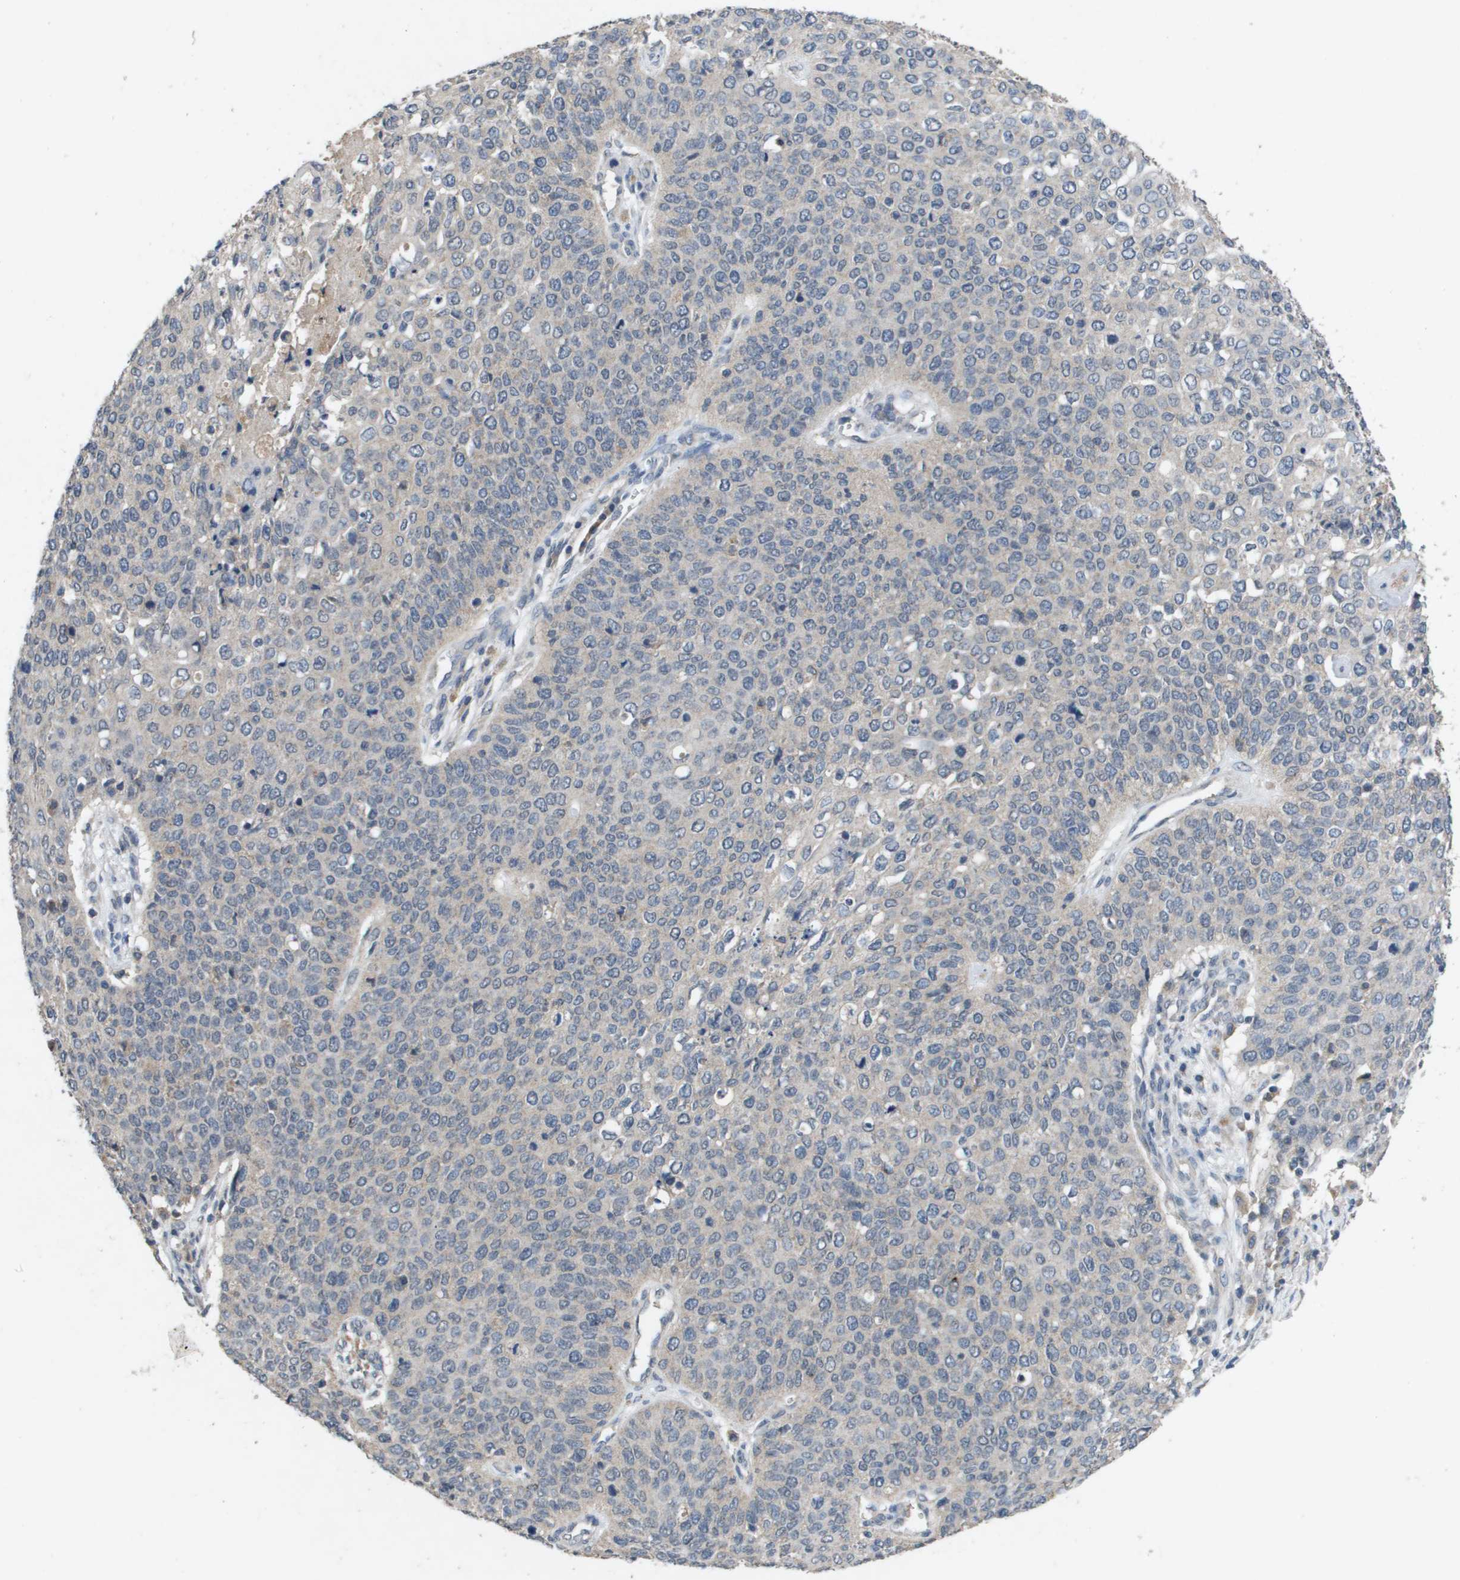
{"staining": {"intensity": "negative", "quantity": "none", "location": "none"}, "tissue": "cervical cancer", "cell_type": "Tumor cells", "image_type": "cancer", "snomed": [{"axis": "morphology", "description": "Squamous cell carcinoma, NOS"}, {"axis": "topography", "description": "Cervix"}], "caption": "Cervical cancer stained for a protein using IHC exhibits no staining tumor cells.", "gene": "PROC", "patient": {"sex": "female", "age": 39}}